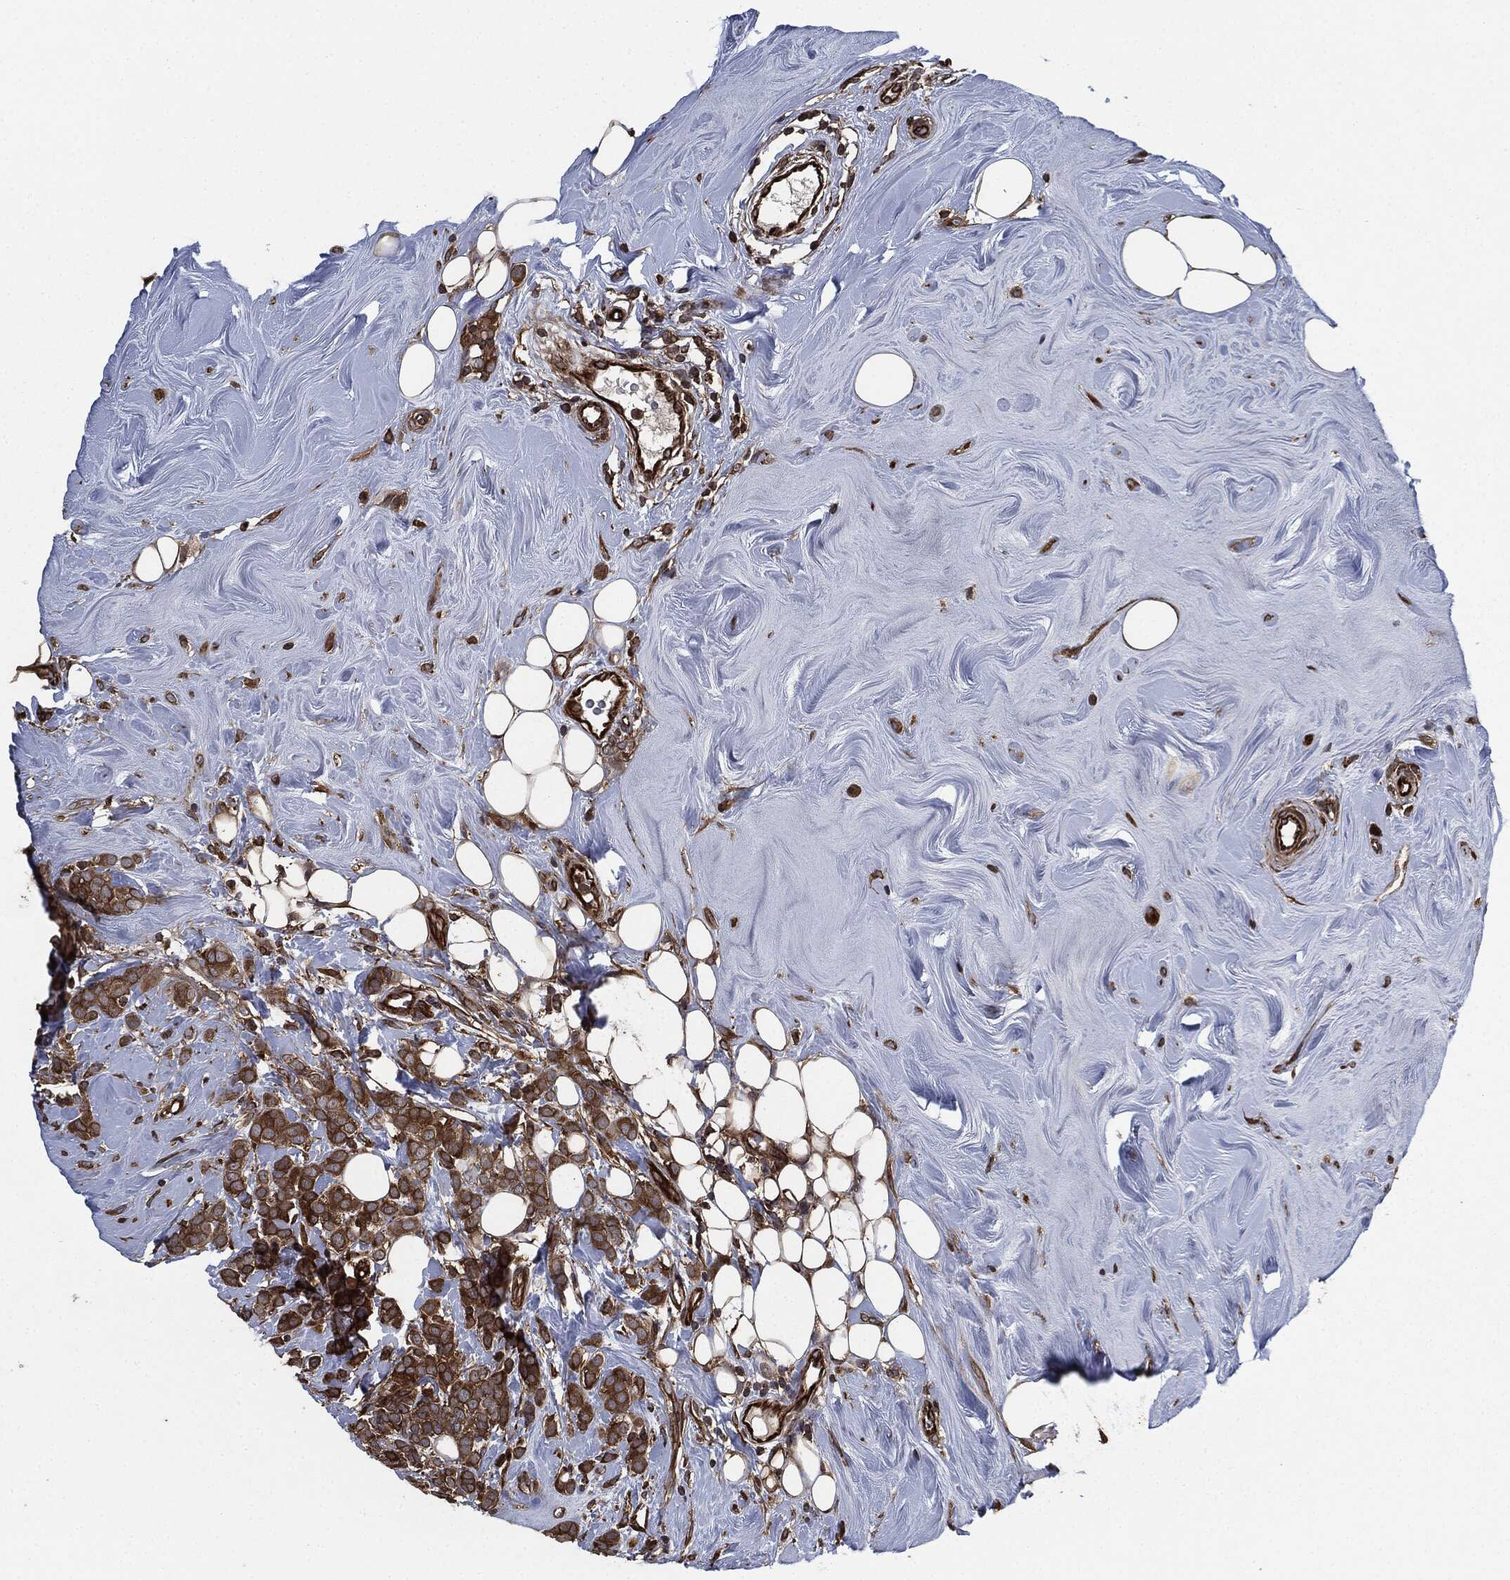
{"staining": {"intensity": "strong", "quantity": ">75%", "location": "cytoplasmic/membranous"}, "tissue": "breast cancer", "cell_type": "Tumor cells", "image_type": "cancer", "snomed": [{"axis": "morphology", "description": "Lobular carcinoma"}, {"axis": "topography", "description": "Breast"}], "caption": "This image reveals immunohistochemistry (IHC) staining of breast cancer (lobular carcinoma), with high strong cytoplasmic/membranous positivity in about >75% of tumor cells.", "gene": "RAP1GDS1", "patient": {"sex": "female", "age": 49}}